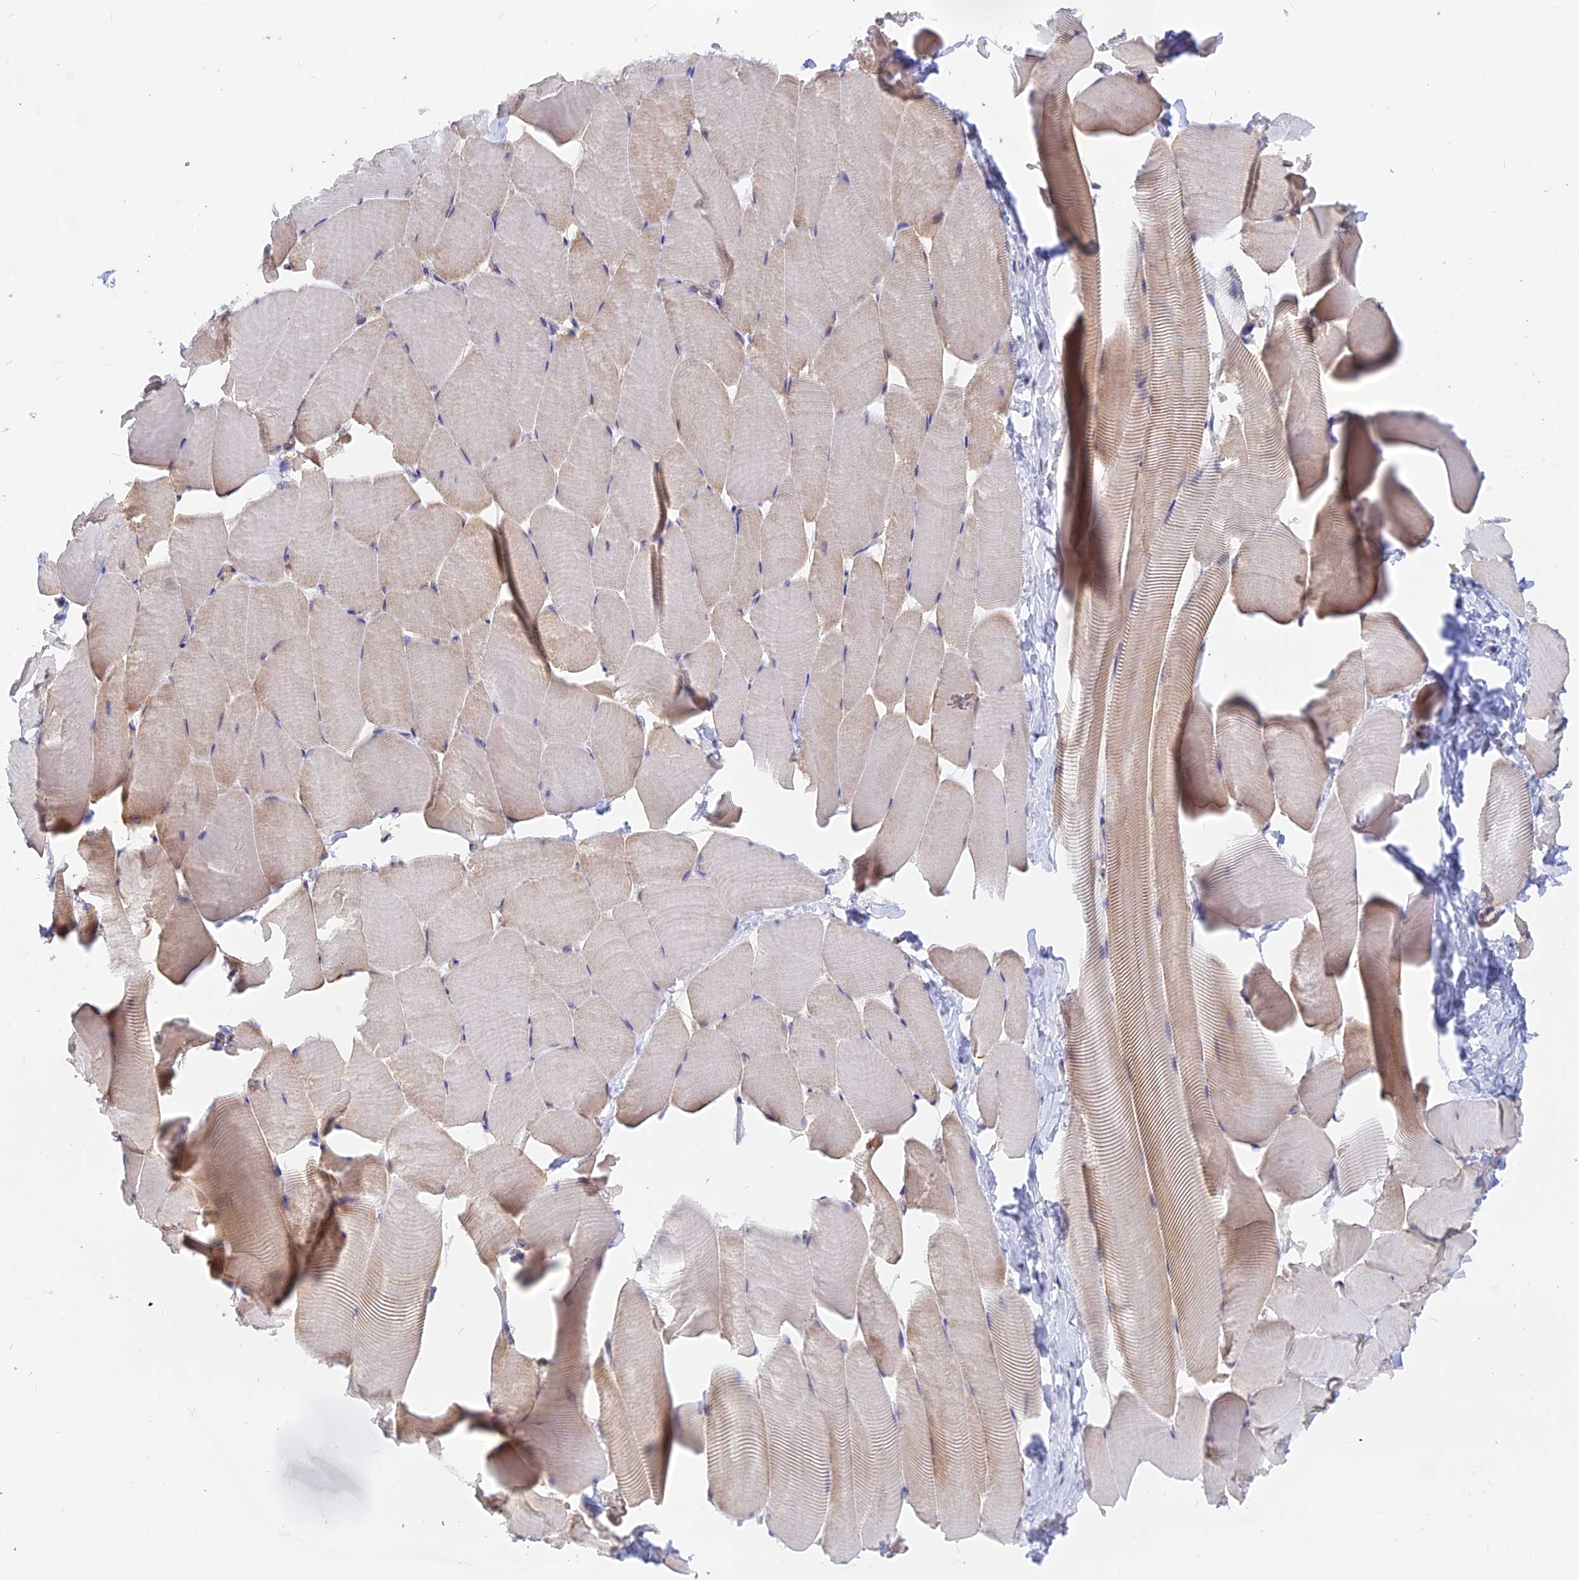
{"staining": {"intensity": "weak", "quantity": "<25%", "location": "cytoplasmic/membranous"}, "tissue": "skeletal muscle", "cell_type": "Myocytes", "image_type": "normal", "snomed": [{"axis": "morphology", "description": "Normal tissue, NOS"}, {"axis": "topography", "description": "Skeletal muscle"}], "caption": "High power microscopy image of an immunohistochemistry (IHC) micrograph of benign skeletal muscle, revealing no significant positivity in myocytes.", "gene": "DNAJC16", "patient": {"sex": "male", "age": 25}}